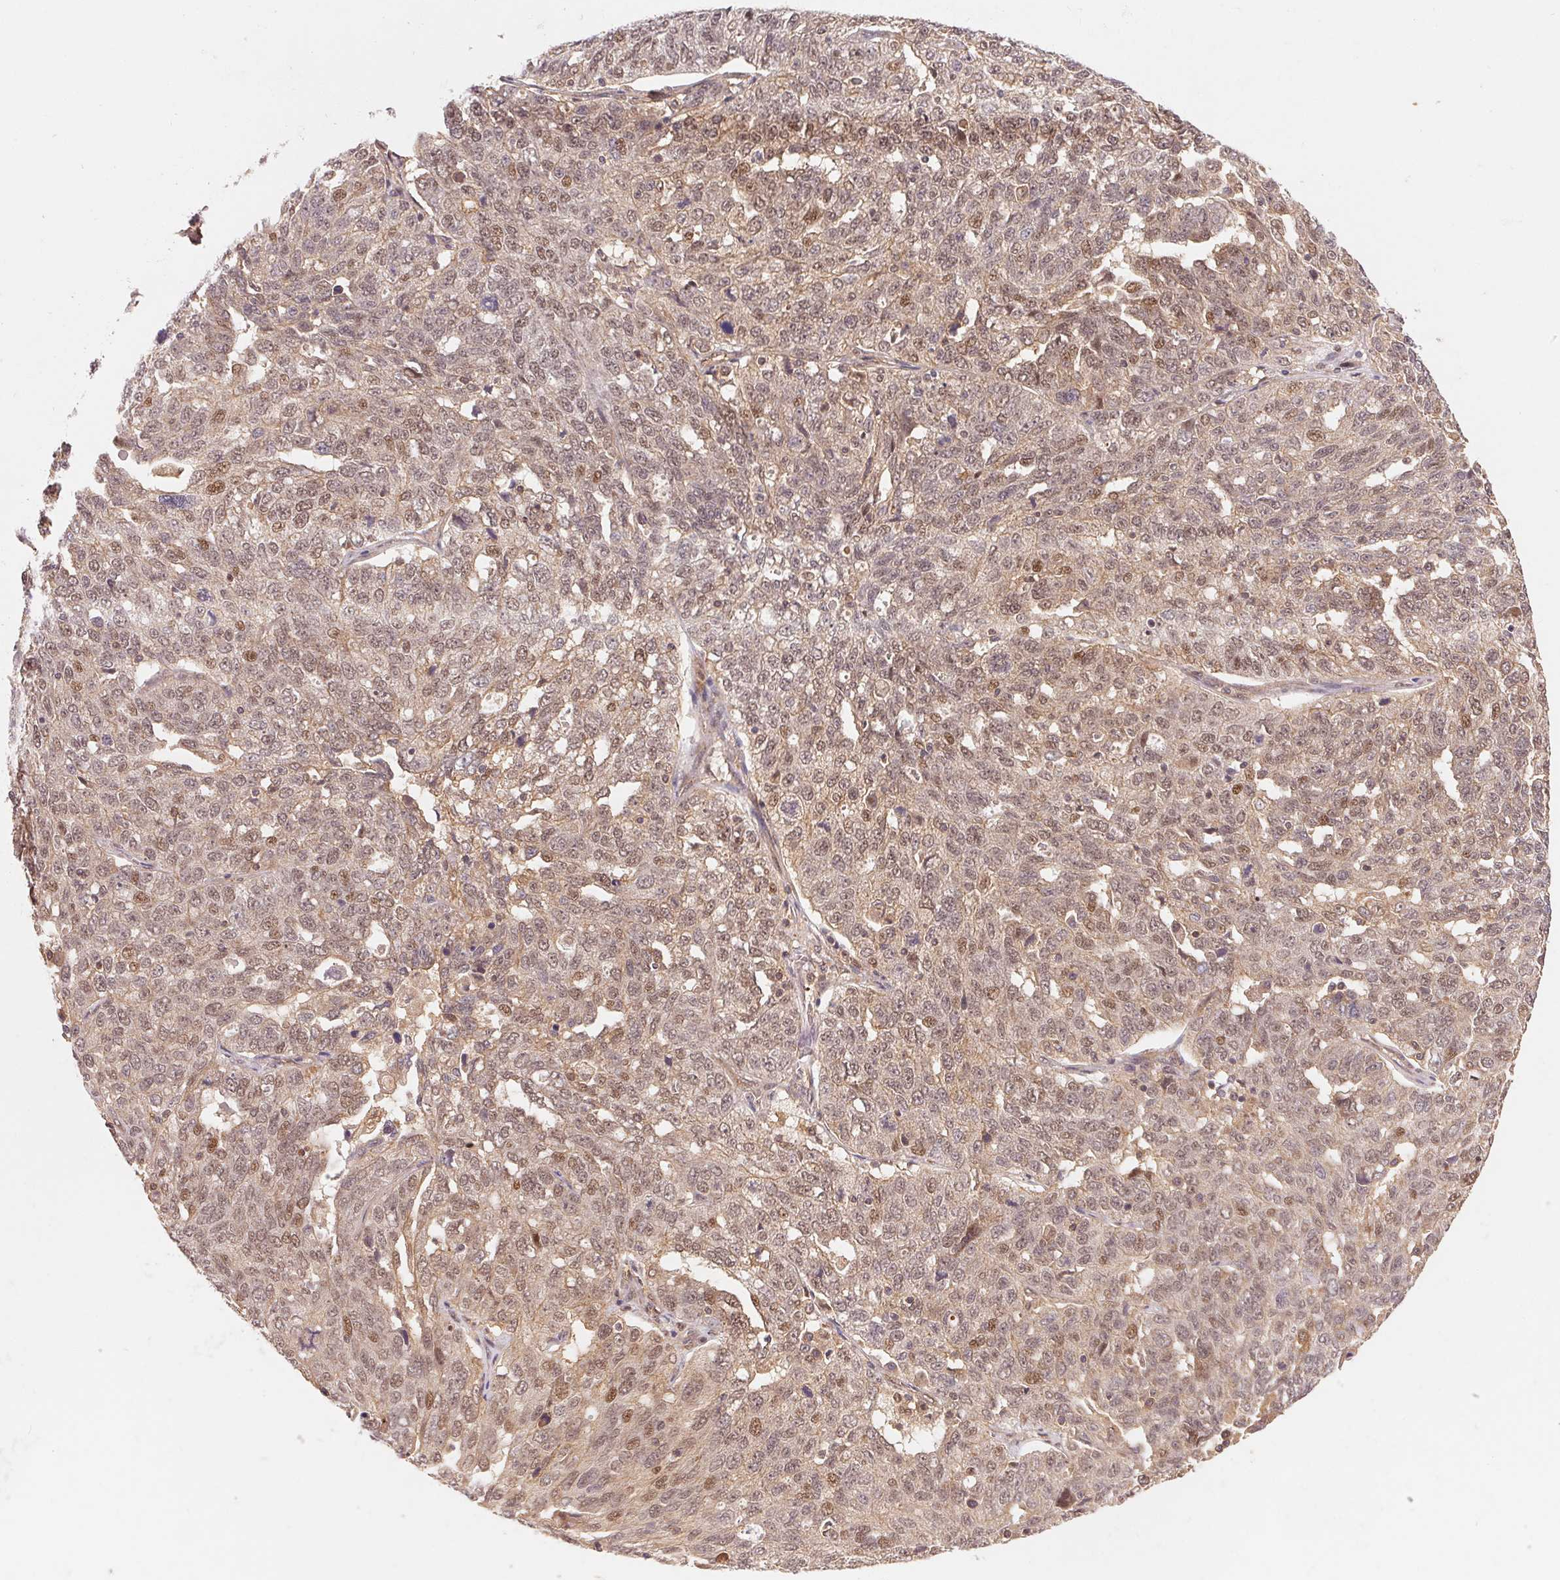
{"staining": {"intensity": "moderate", "quantity": "25%-75%", "location": "nuclear"}, "tissue": "ovarian cancer", "cell_type": "Tumor cells", "image_type": "cancer", "snomed": [{"axis": "morphology", "description": "Cystadenocarcinoma, serous, NOS"}, {"axis": "topography", "description": "Ovary"}], "caption": "An IHC photomicrograph of neoplastic tissue is shown. Protein staining in brown highlights moderate nuclear positivity in ovarian cancer within tumor cells.", "gene": "TNIP2", "patient": {"sex": "female", "age": 71}}